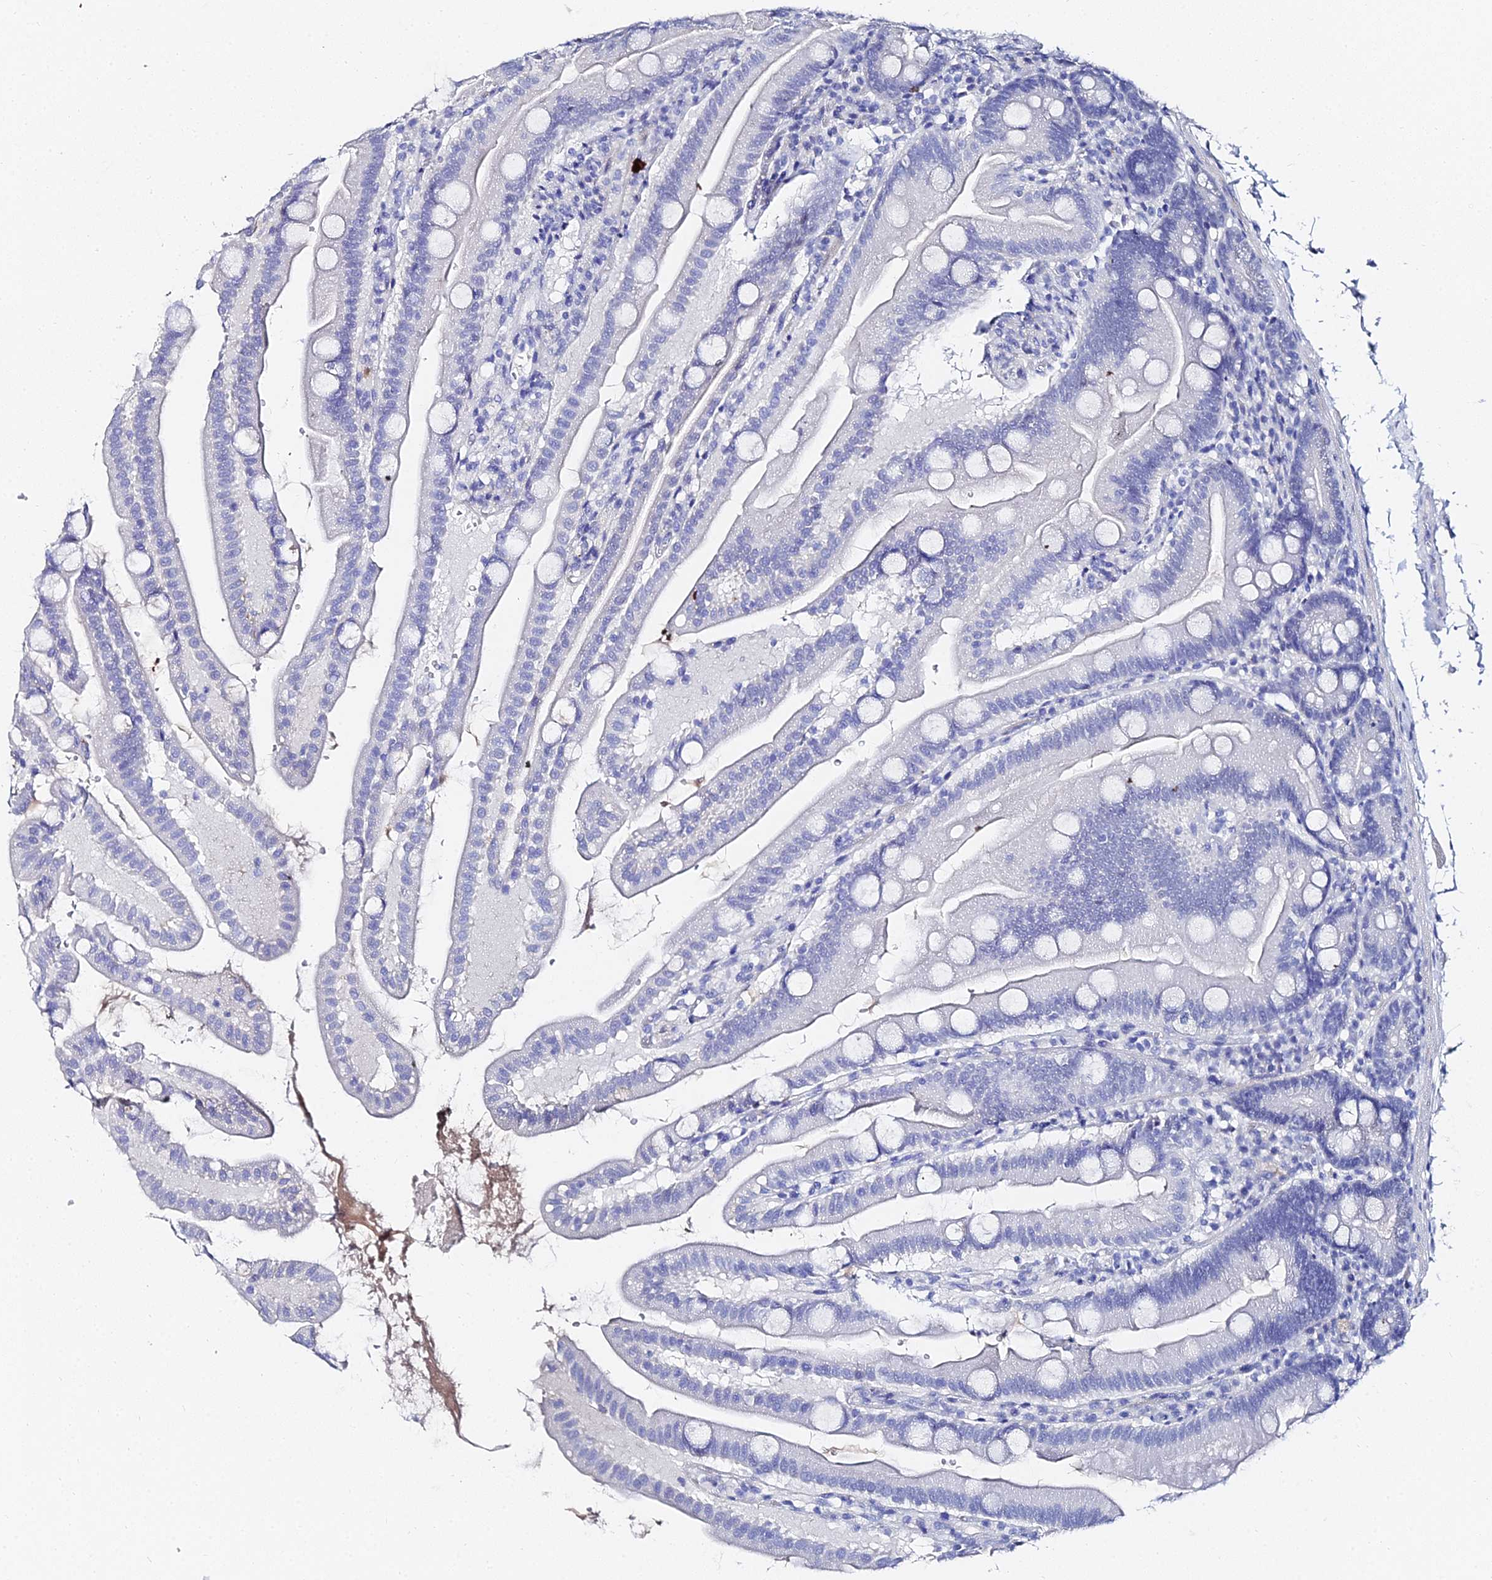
{"staining": {"intensity": "negative", "quantity": "none", "location": "none"}, "tissue": "small intestine", "cell_type": "Glandular cells", "image_type": "normal", "snomed": [{"axis": "morphology", "description": "Normal tissue, NOS"}, {"axis": "topography", "description": "Small intestine"}], "caption": "The image demonstrates no significant positivity in glandular cells of small intestine.", "gene": "KRT17", "patient": {"sex": "female", "age": 68}}